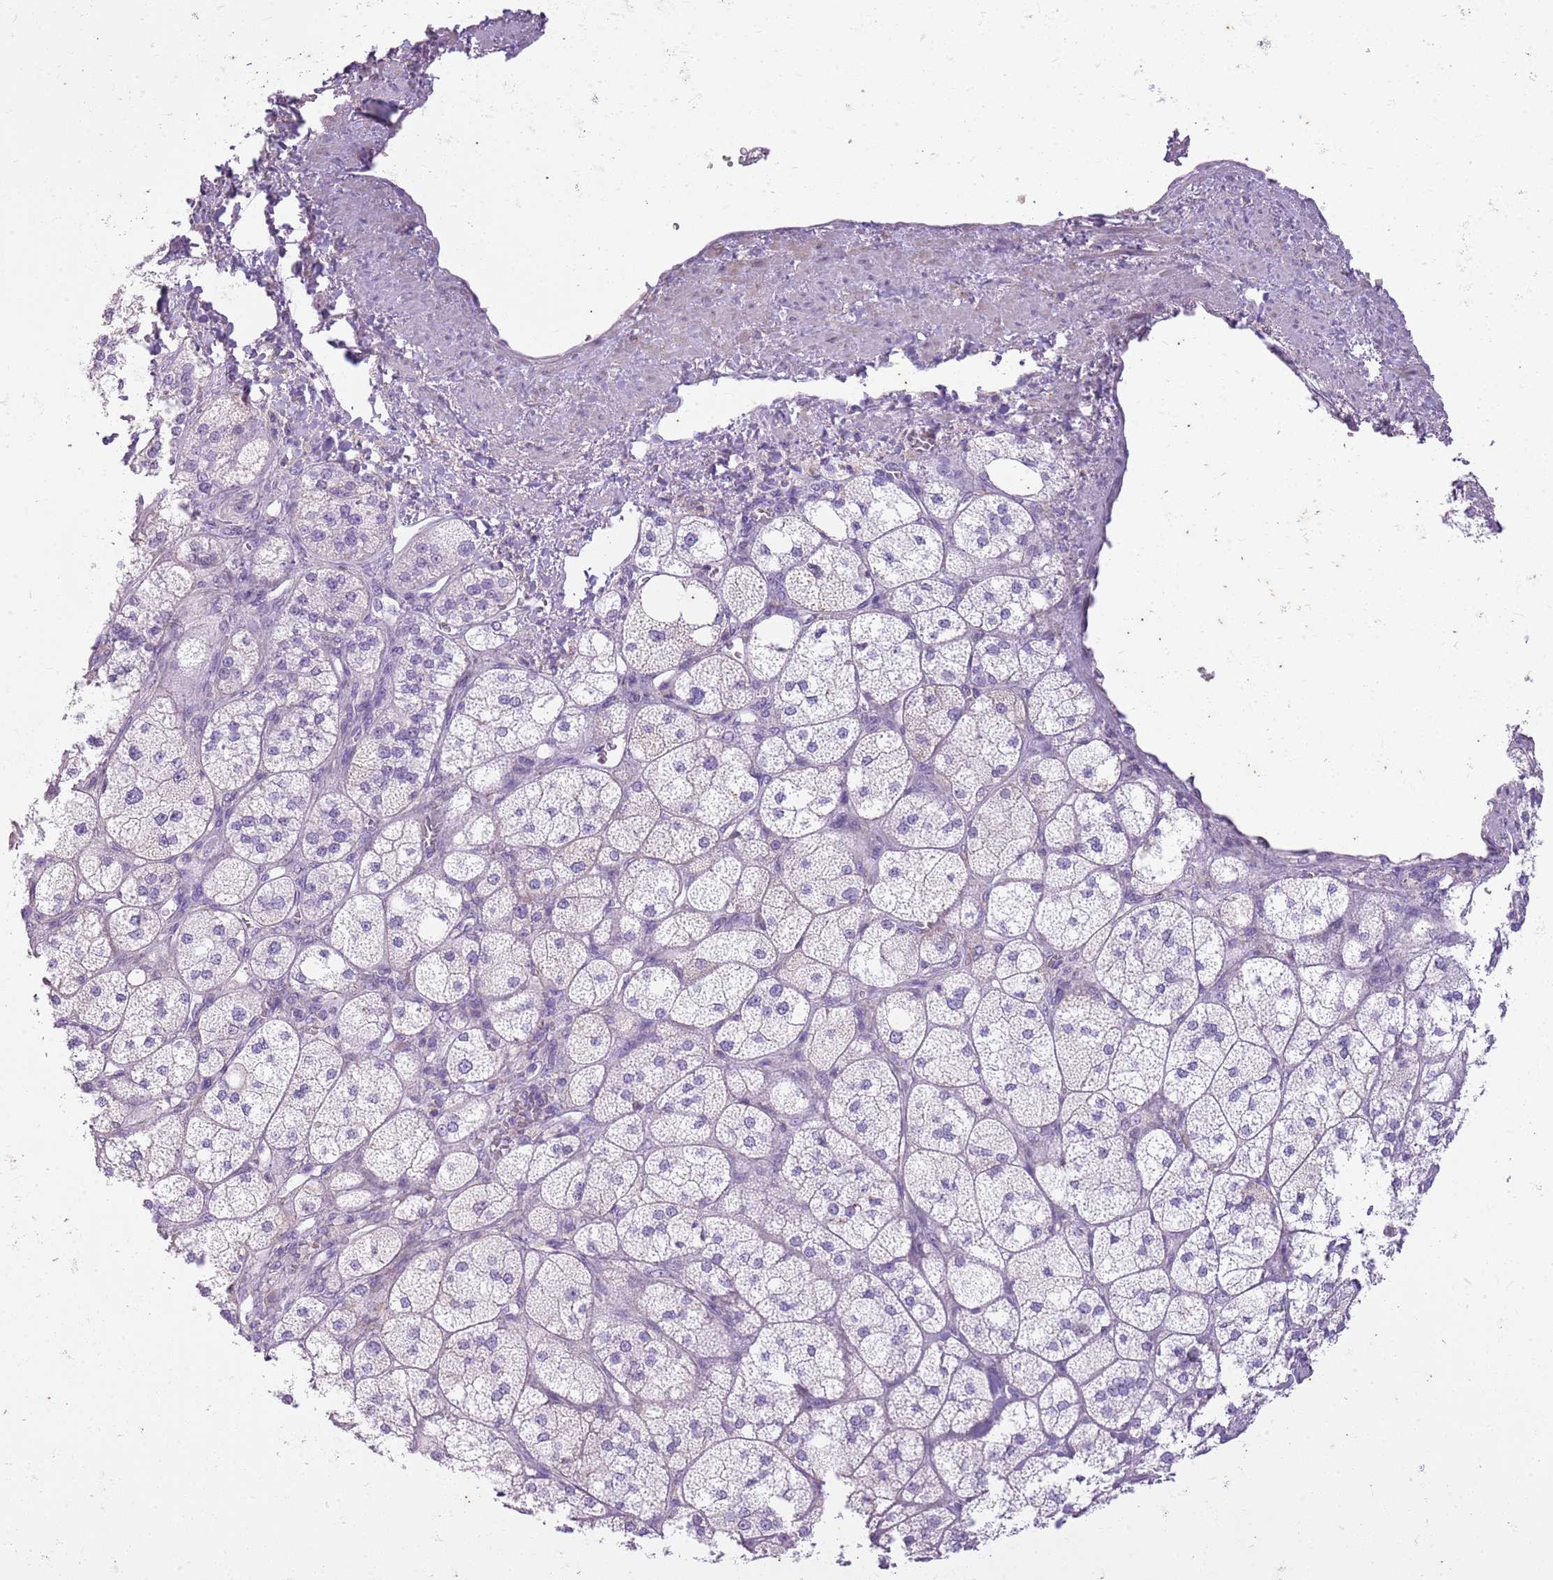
{"staining": {"intensity": "negative", "quantity": "none", "location": "none"}, "tissue": "adrenal gland", "cell_type": "Glandular cells", "image_type": "normal", "snomed": [{"axis": "morphology", "description": "Normal tissue, NOS"}, {"axis": "topography", "description": "Adrenal gland"}], "caption": "A photomicrograph of human adrenal gland is negative for staining in glandular cells. (DAB immunohistochemistry visualized using brightfield microscopy, high magnification).", "gene": "CNPPD1", "patient": {"sex": "male", "age": 61}}